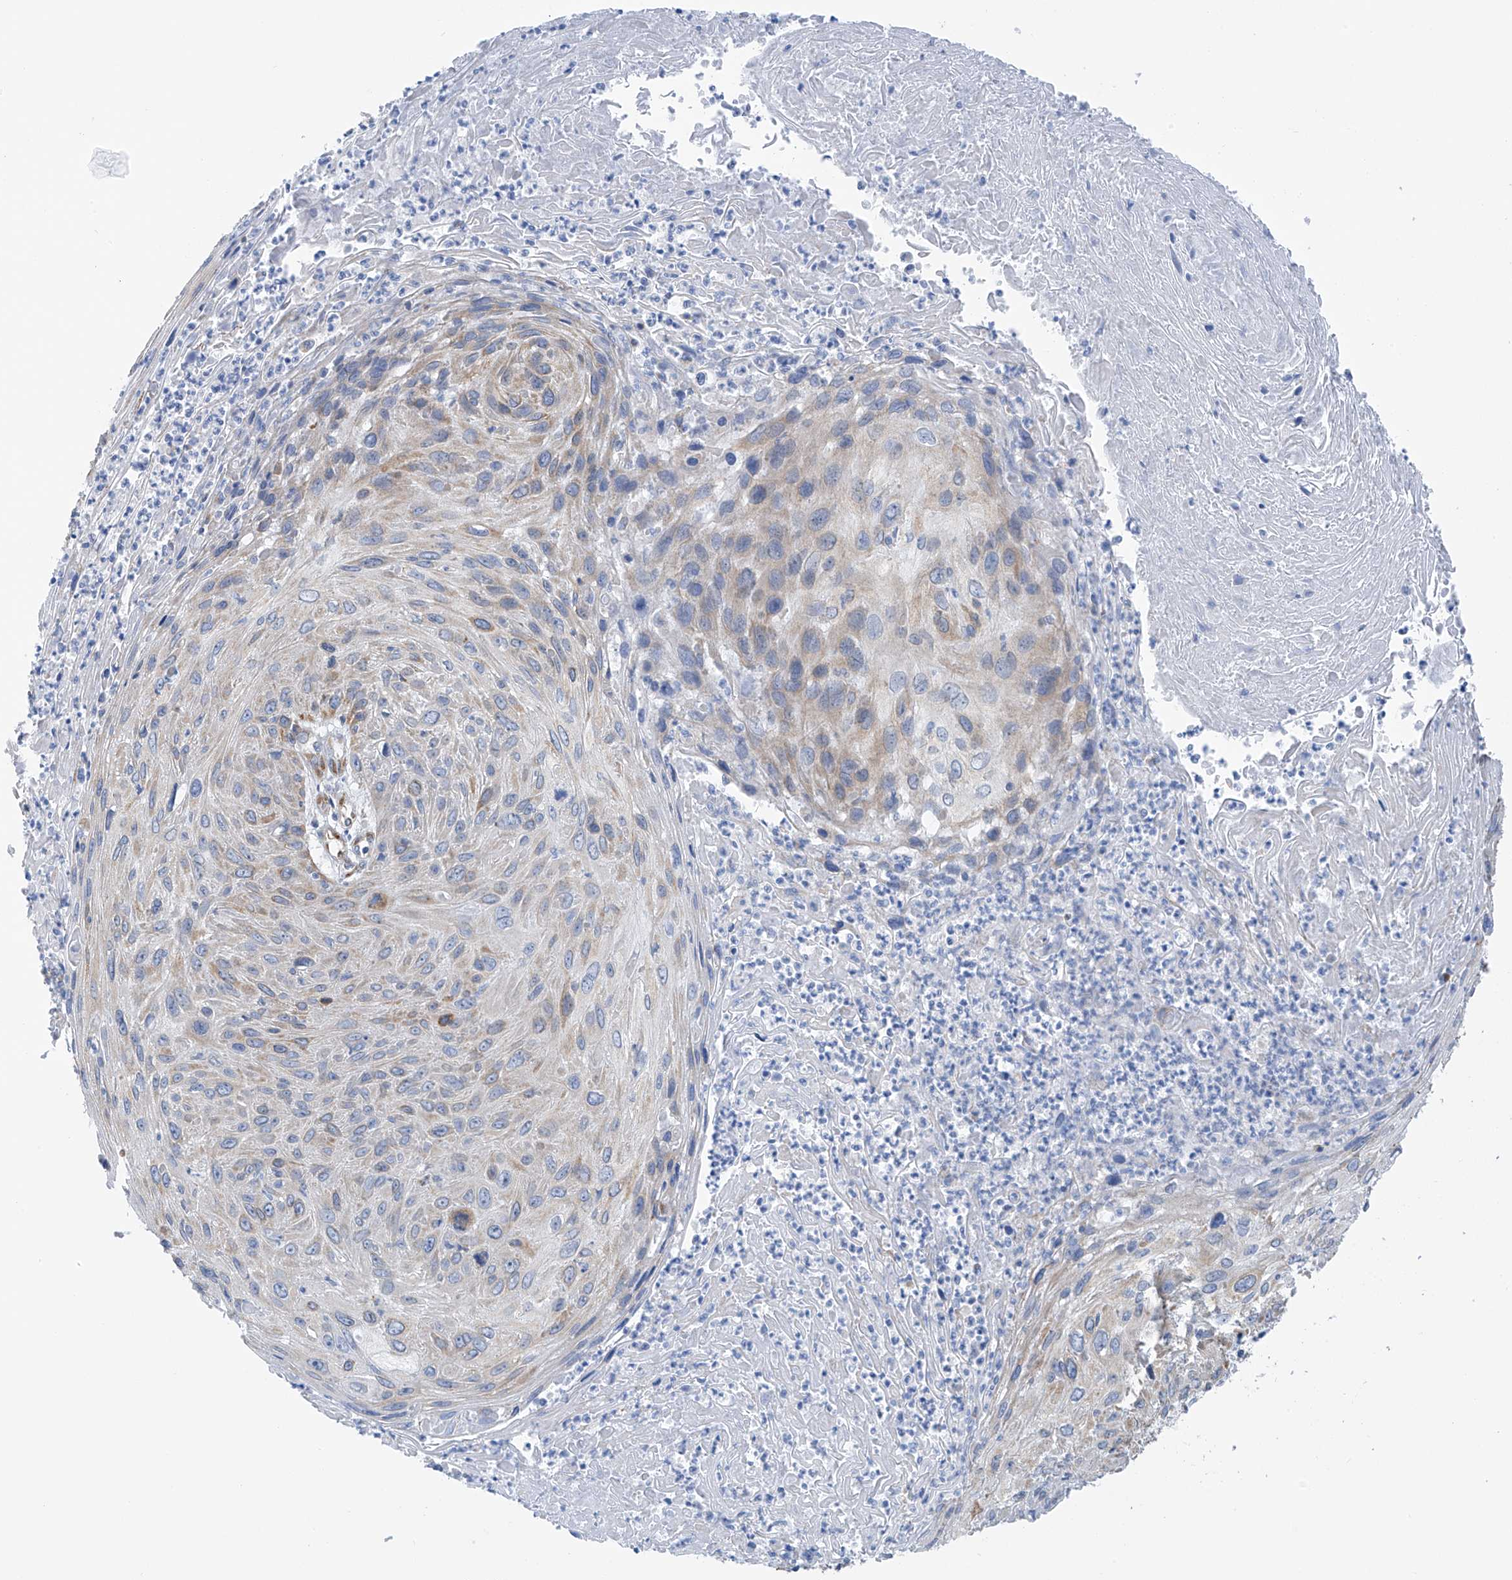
{"staining": {"intensity": "moderate", "quantity": "25%-75%", "location": "cytoplasmic/membranous"}, "tissue": "cervical cancer", "cell_type": "Tumor cells", "image_type": "cancer", "snomed": [{"axis": "morphology", "description": "Squamous cell carcinoma, NOS"}, {"axis": "topography", "description": "Cervix"}], "caption": "A photomicrograph showing moderate cytoplasmic/membranous positivity in approximately 25%-75% of tumor cells in squamous cell carcinoma (cervical), as visualized by brown immunohistochemical staining.", "gene": "RCN2", "patient": {"sex": "female", "age": 51}}